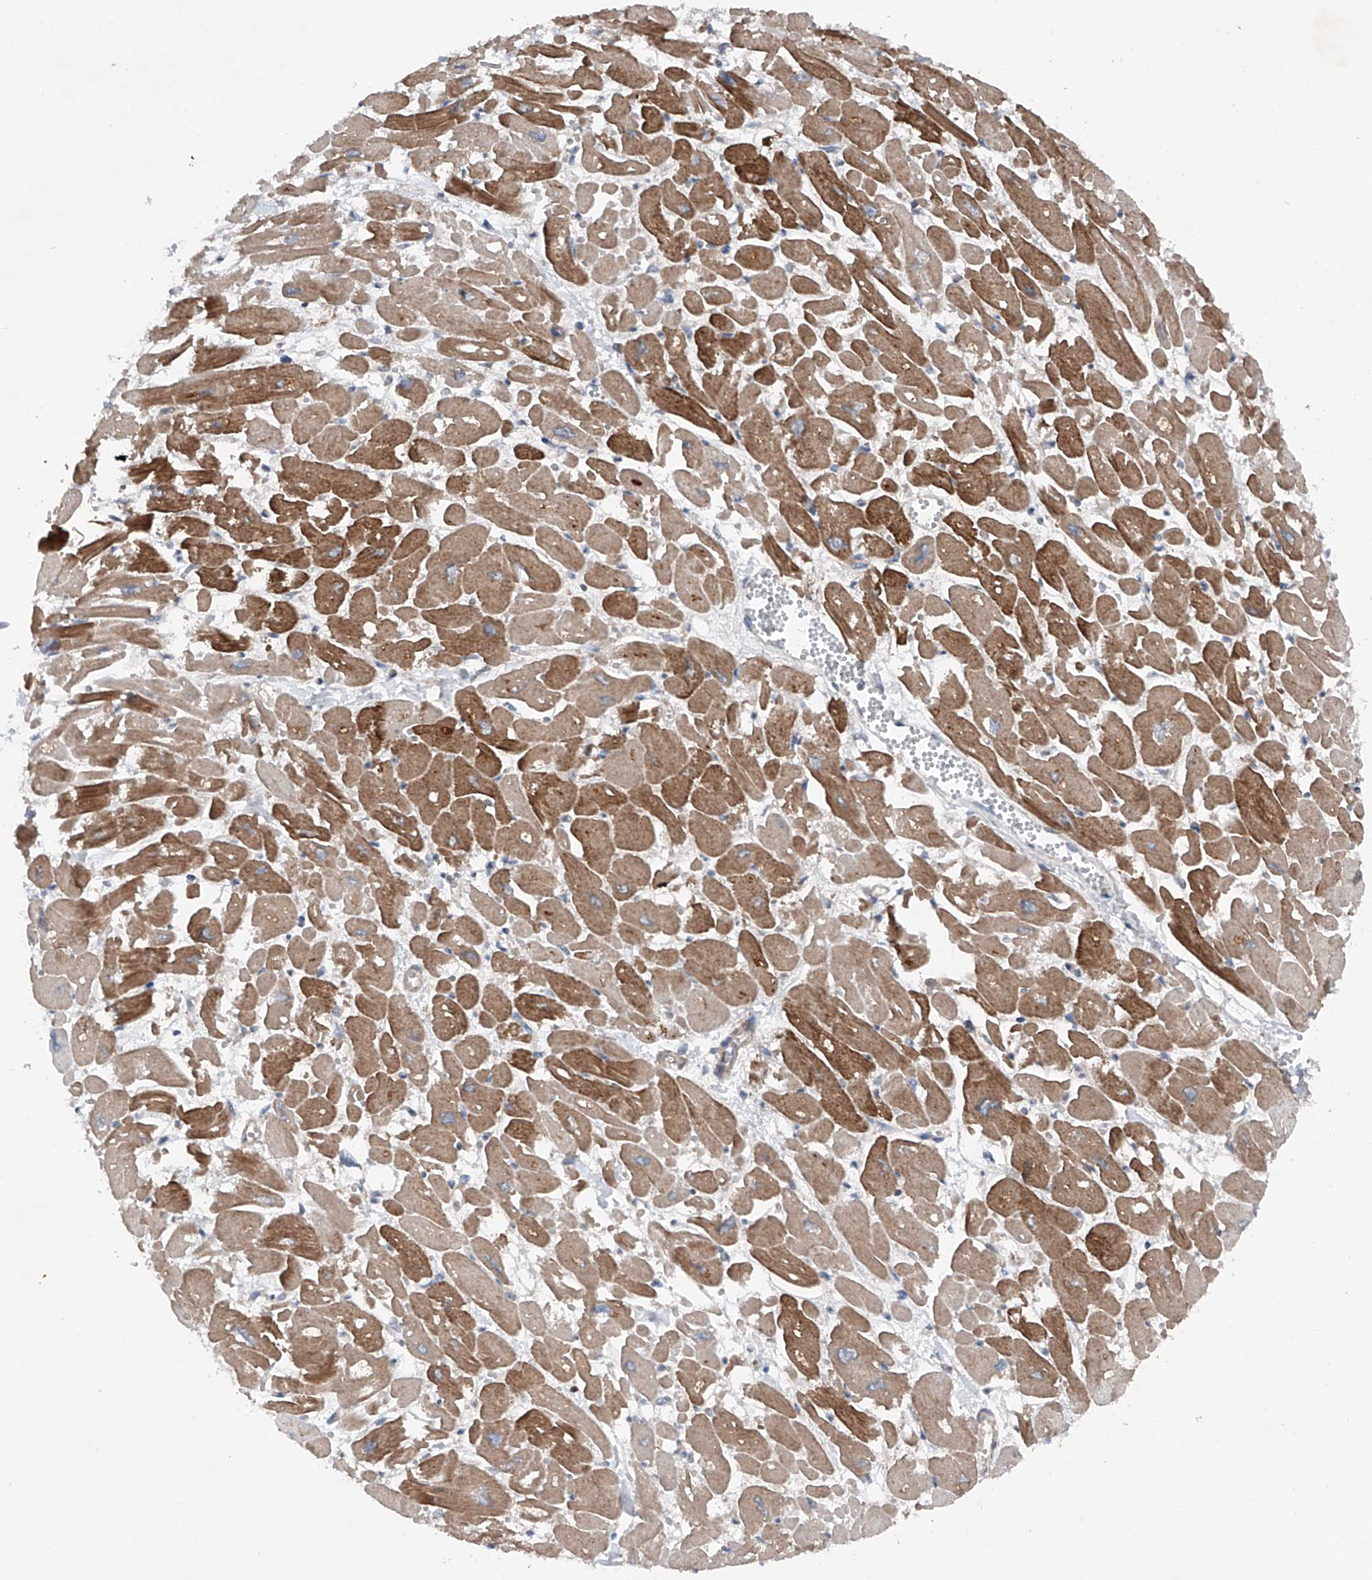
{"staining": {"intensity": "strong", "quantity": "<25%", "location": "cytoplasmic/membranous"}, "tissue": "heart muscle", "cell_type": "Cardiomyocytes", "image_type": "normal", "snomed": [{"axis": "morphology", "description": "Normal tissue, NOS"}, {"axis": "topography", "description": "Heart"}], "caption": "Protein staining reveals strong cytoplasmic/membranous expression in approximately <25% of cardiomyocytes in normal heart muscle. Nuclei are stained in blue.", "gene": "DAD1", "patient": {"sex": "male", "age": 54}}